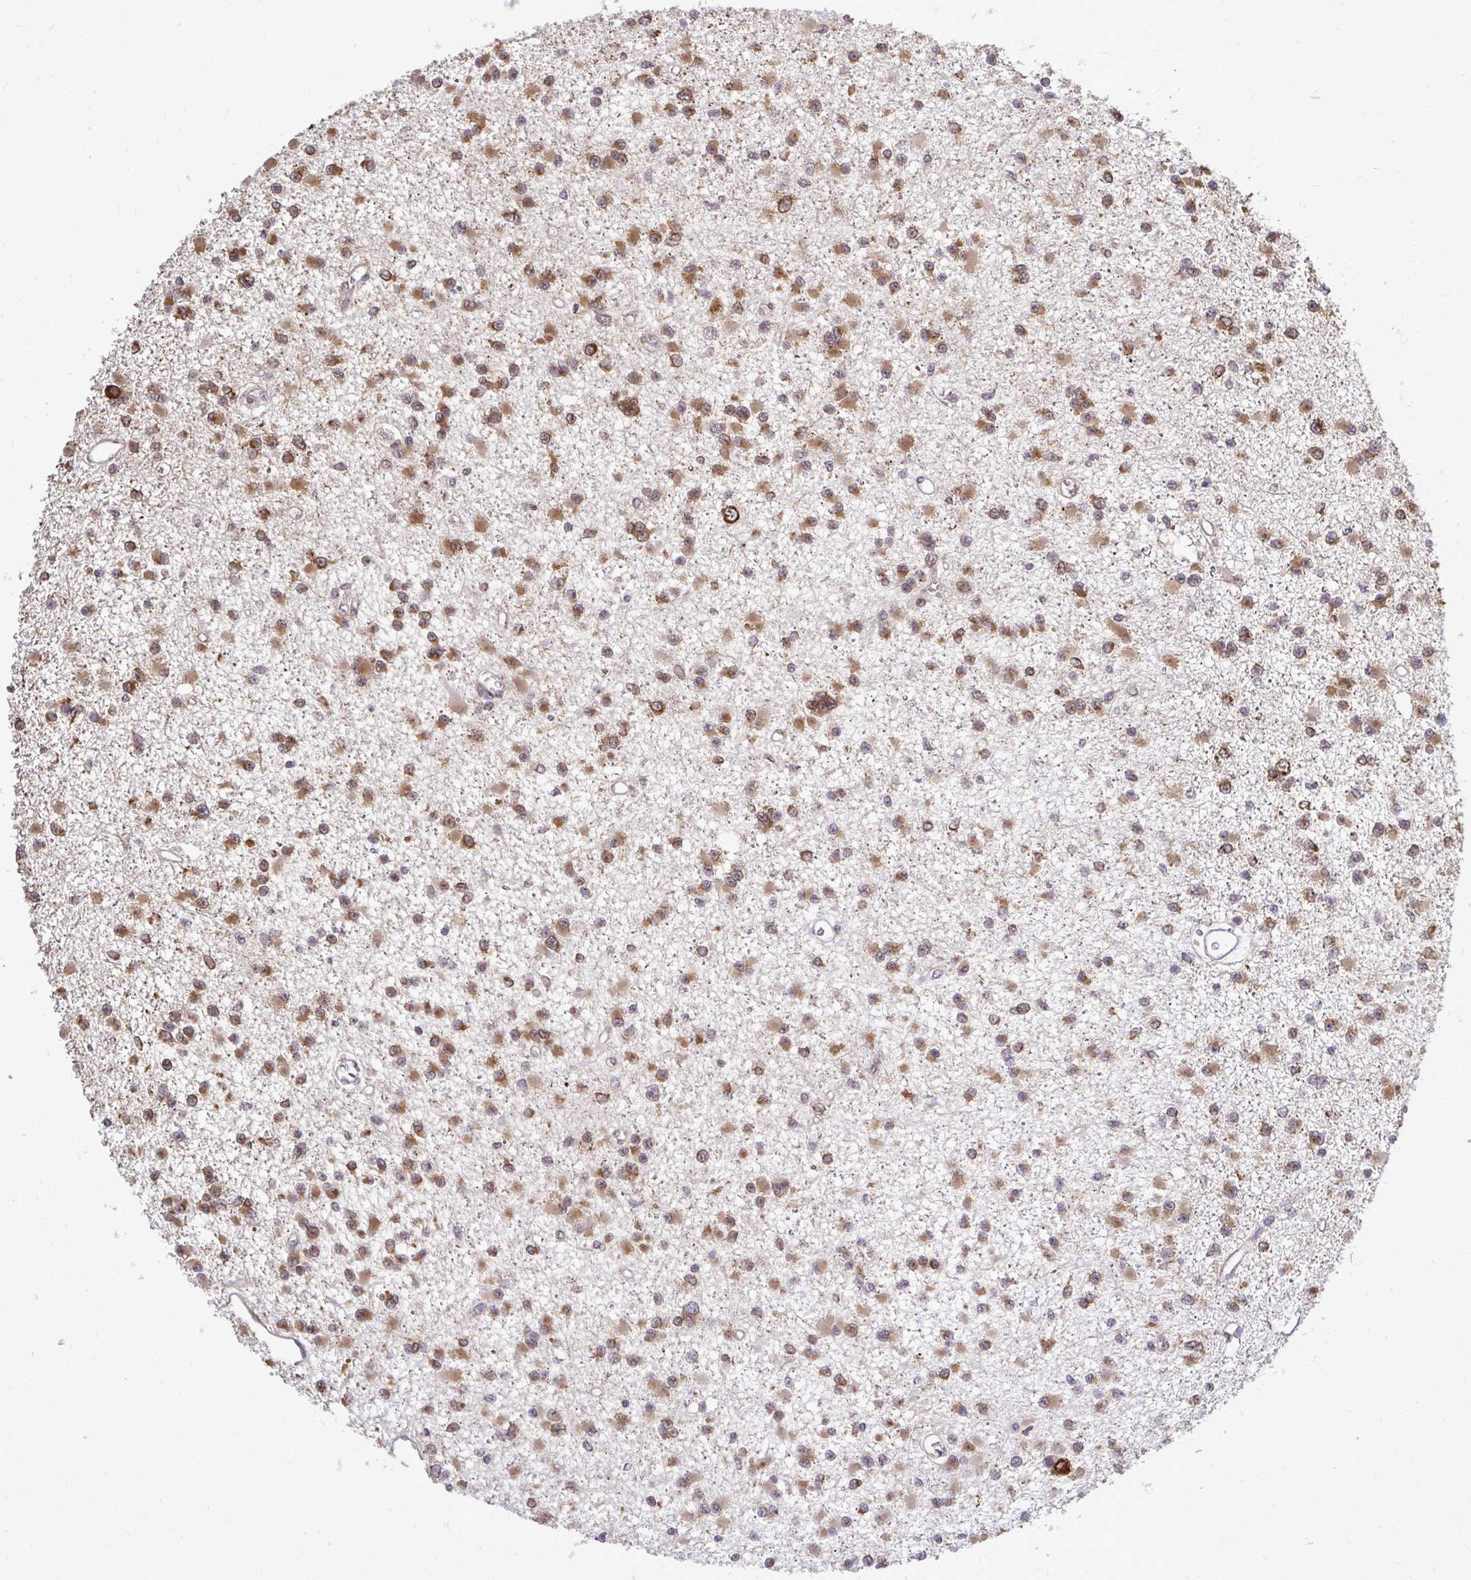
{"staining": {"intensity": "moderate", "quantity": ">75%", "location": "cytoplasmic/membranous"}, "tissue": "glioma", "cell_type": "Tumor cells", "image_type": "cancer", "snomed": [{"axis": "morphology", "description": "Glioma, malignant, Low grade"}, {"axis": "topography", "description": "Brain"}], "caption": "Low-grade glioma (malignant) stained with a brown dye displays moderate cytoplasmic/membranous positive positivity in approximately >75% of tumor cells.", "gene": "FMR1", "patient": {"sex": "female", "age": 22}}